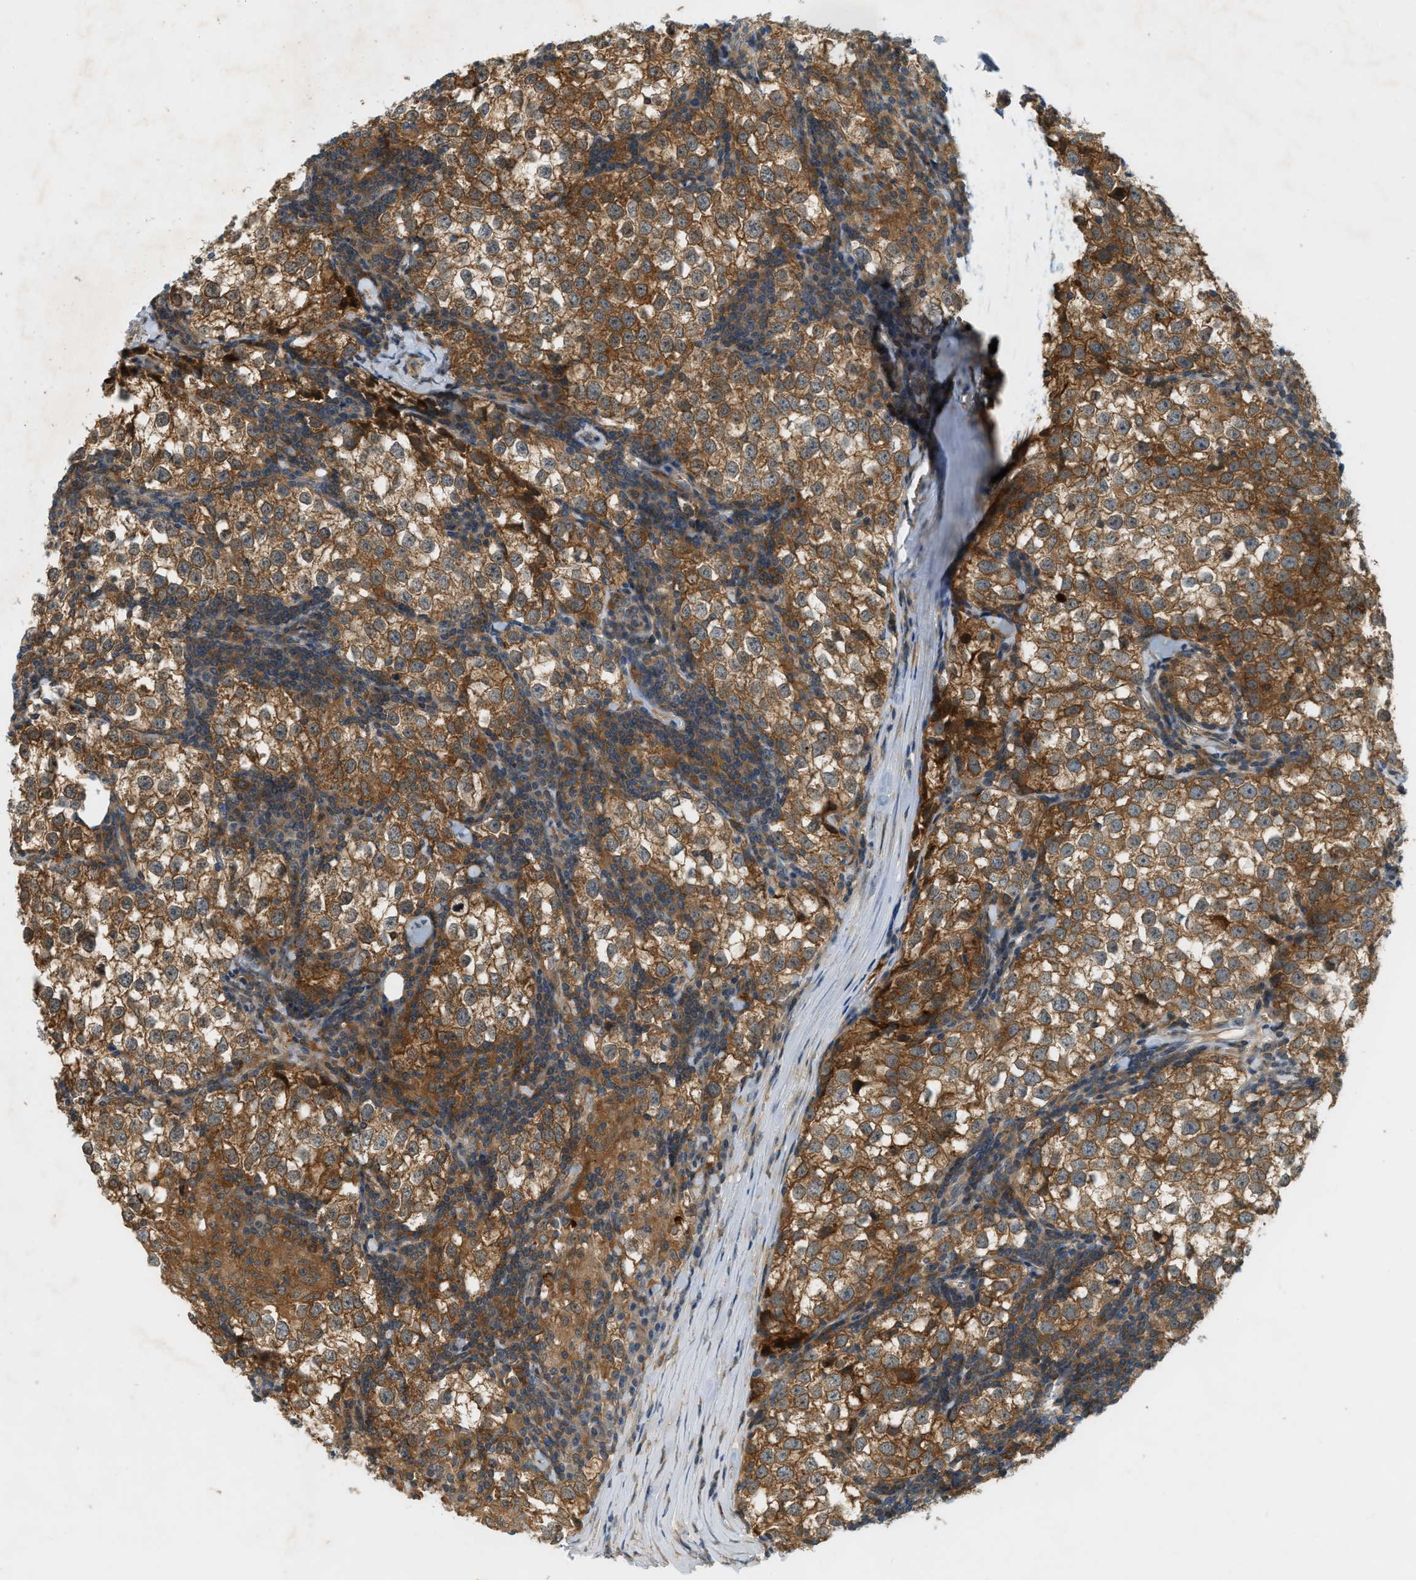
{"staining": {"intensity": "moderate", "quantity": ">75%", "location": "cytoplasmic/membranous"}, "tissue": "testis cancer", "cell_type": "Tumor cells", "image_type": "cancer", "snomed": [{"axis": "morphology", "description": "Seminoma, NOS"}, {"axis": "morphology", "description": "Carcinoma, Embryonal, NOS"}, {"axis": "topography", "description": "Testis"}], "caption": "Seminoma (testis) stained with DAB IHC reveals medium levels of moderate cytoplasmic/membranous staining in approximately >75% of tumor cells.", "gene": "PDCL3", "patient": {"sex": "male", "age": 36}}